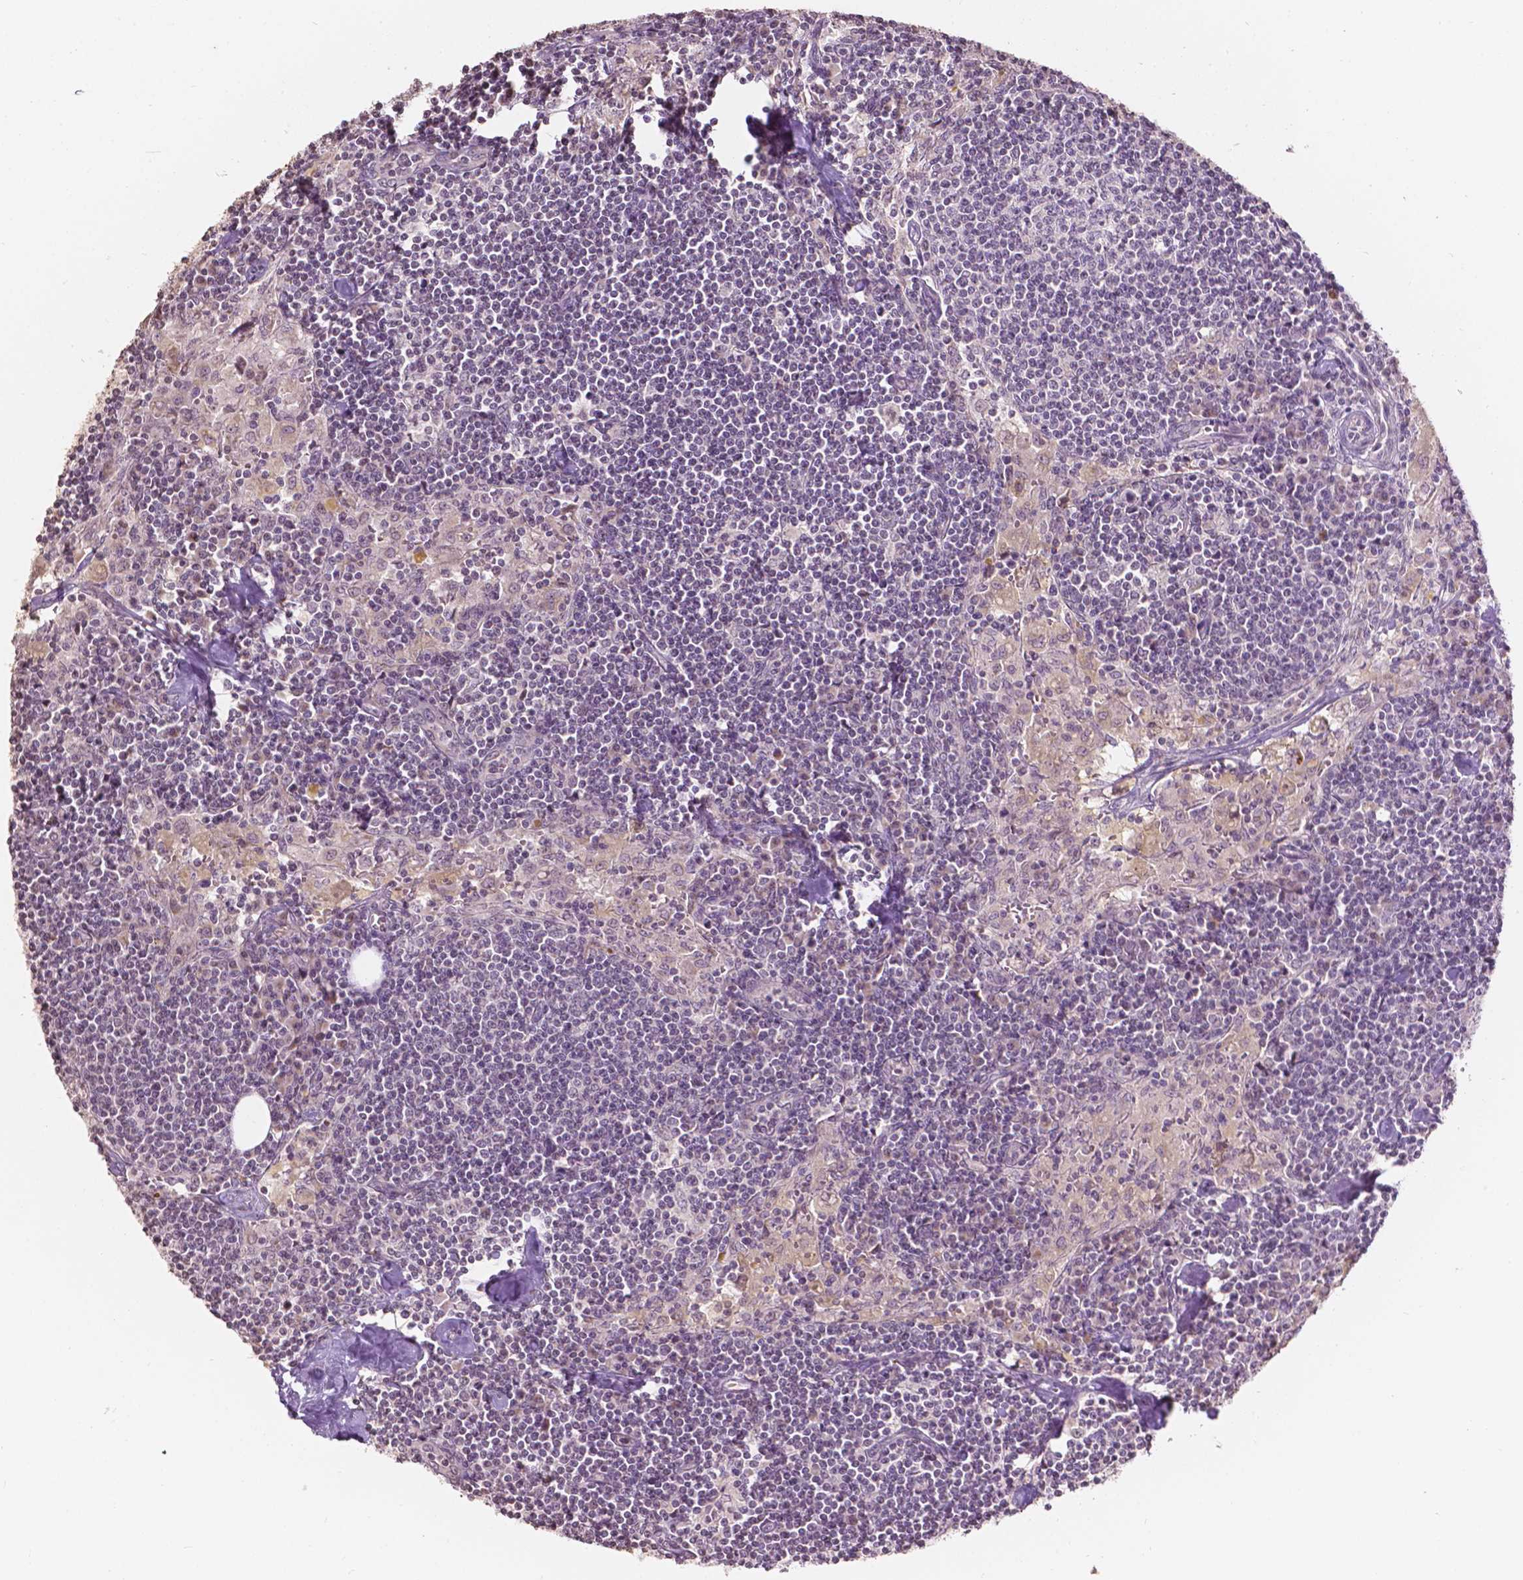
{"staining": {"intensity": "negative", "quantity": "none", "location": "none"}, "tissue": "lymph node", "cell_type": "Germinal center cells", "image_type": "normal", "snomed": [{"axis": "morphology", "description": "Normal tissue, NOS"}, {"axis": "topography", "description": "Lymph node"}], "caption": "This is a histopathology image of IHC staining of unremarkable lymph node, which shows no staining in germinal center cells.", "gene": "NOS1AP", "patient": {"sex": "male", "age": 55}}